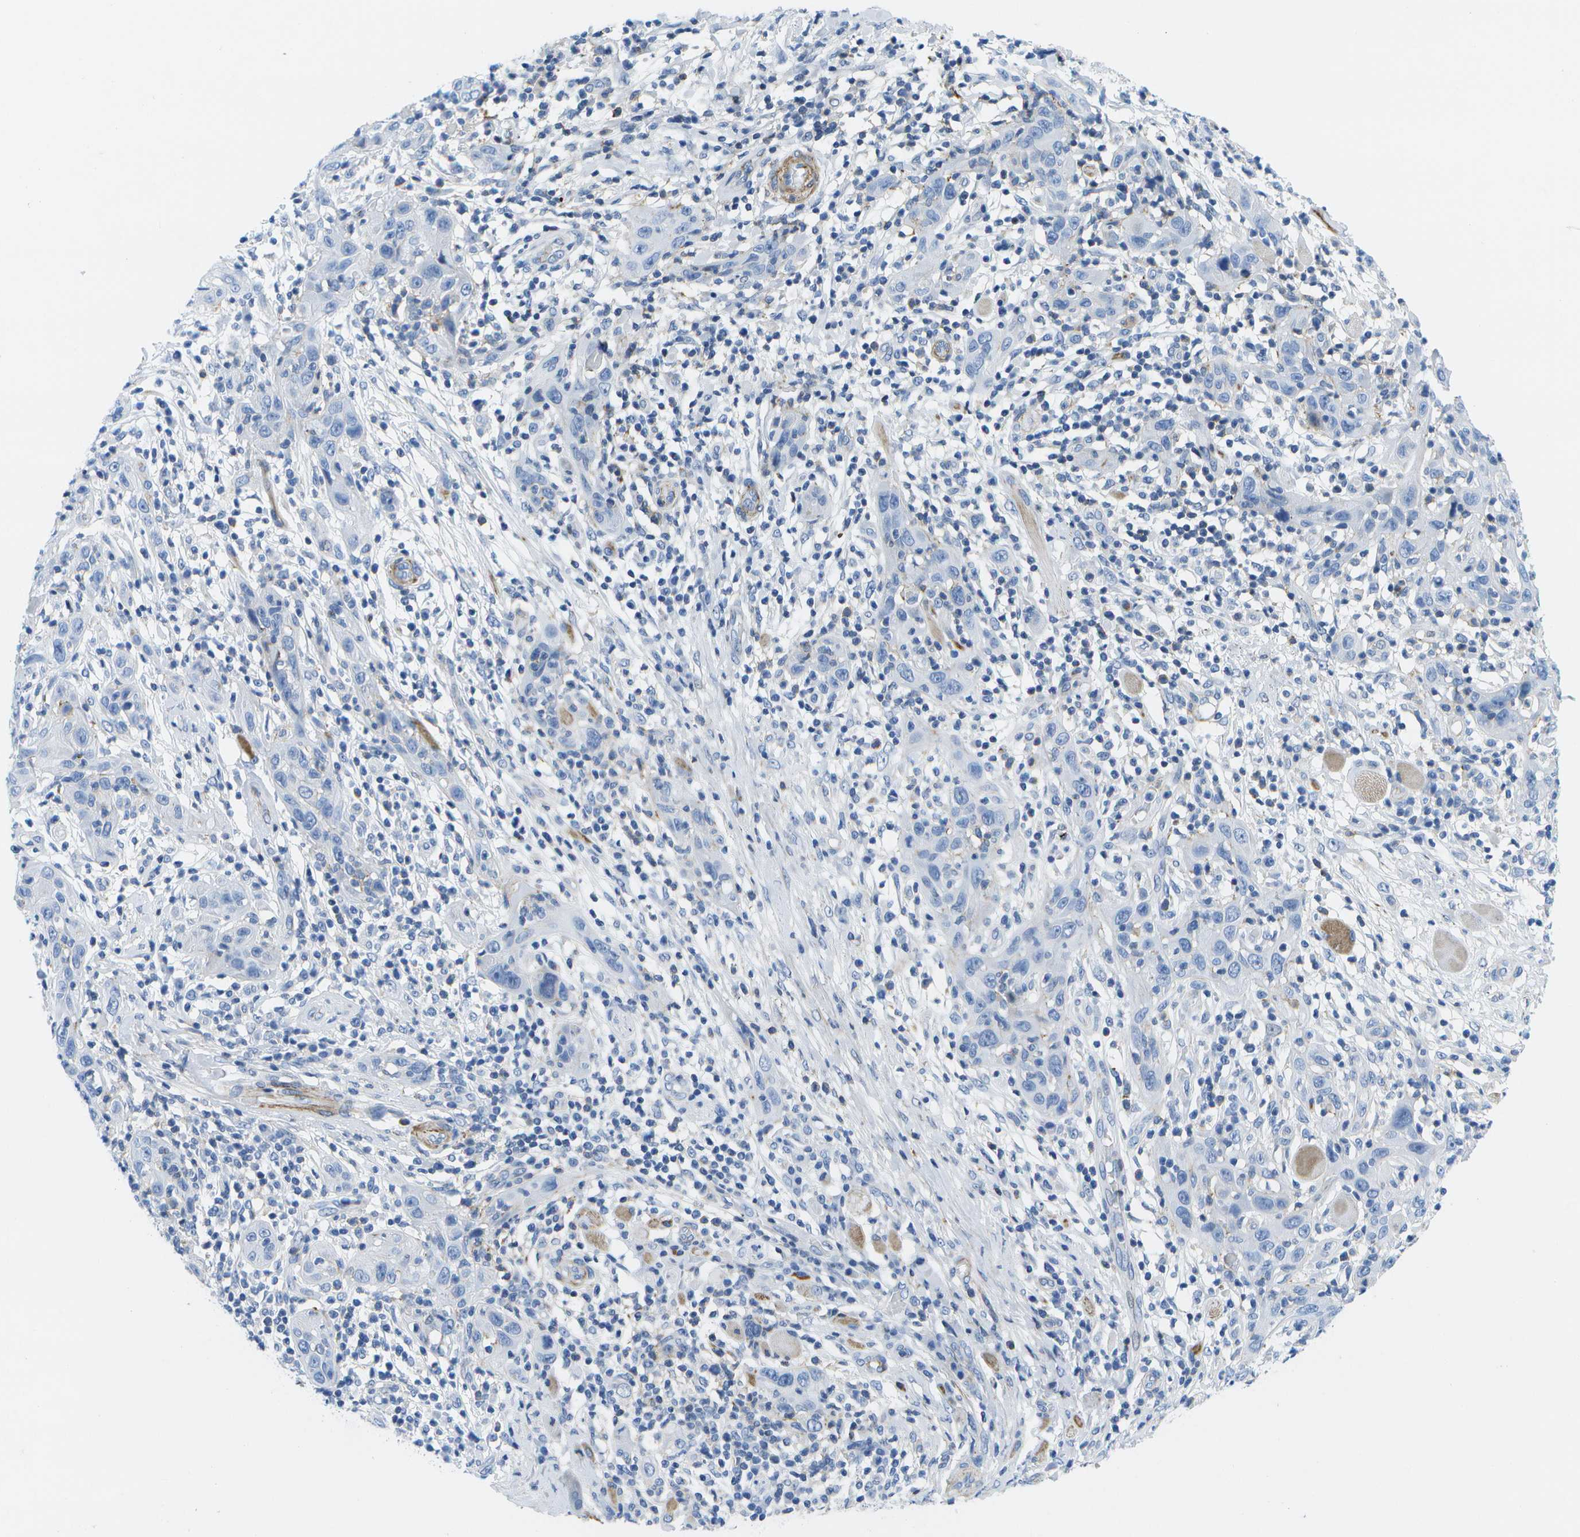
{"staining": {"intensity": "negative", "quantity": "none", "location": "none"}, "tissue": "skin cancer", "cell_type": "Tumor cells", "image_type": "cancer", "snomed": [{"axis": "morphology", "description": "Squamous cell carcinoma, NOS"}, {"axis": "topography", "description": "Skin"}], "caption": "High power microscopy histopathology image of an immunohistochemistry (IHC) photomicrograph of skin squamous cell carcinoma, revealing no significant expression in tumor cells.", "gene": "ADGRG6", "patient": {"sex": "female", "age": 88}}